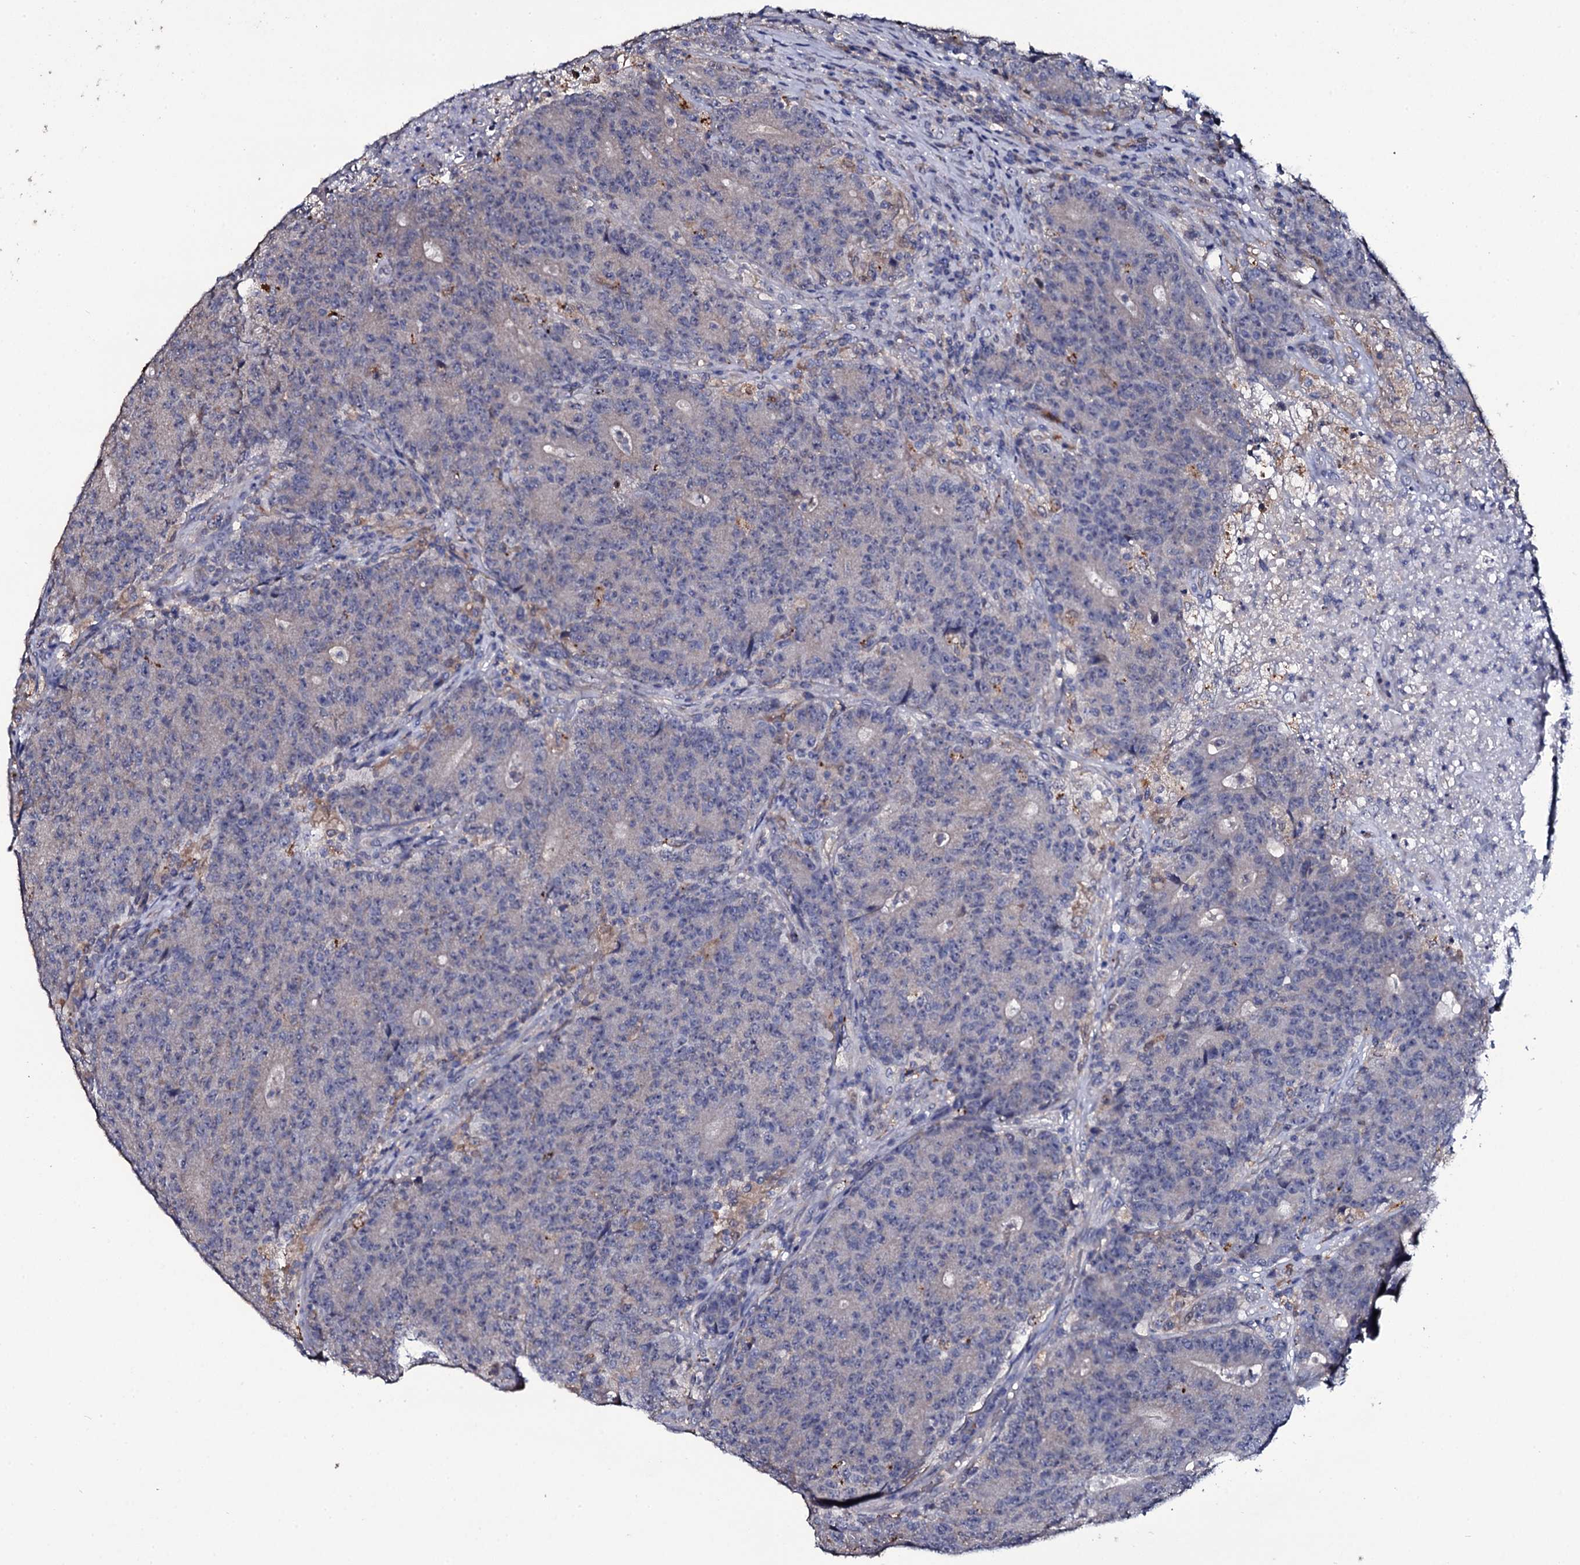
{"staining": {"intensity": "weak", "quantity": "<25%", "location": "cytoplasmic/membranous"}, "tissue": "colorectal cancer", "cell_type": "Tumor cells", "image_type": "cancer", "snomed": [{"axis": "morphology", "description": "Adenocarcinoma, NOS"}, {"axis": "topography", "description": "Colon"}], "caption": "Immunohistochemical staining of colorectal cancer reveals no significant staining in tumor cells. (DAB immunohistochemistry (IHC), high magnification).", "gene": "CRYL1", "patient": {"sex": "female", "age": 75}}